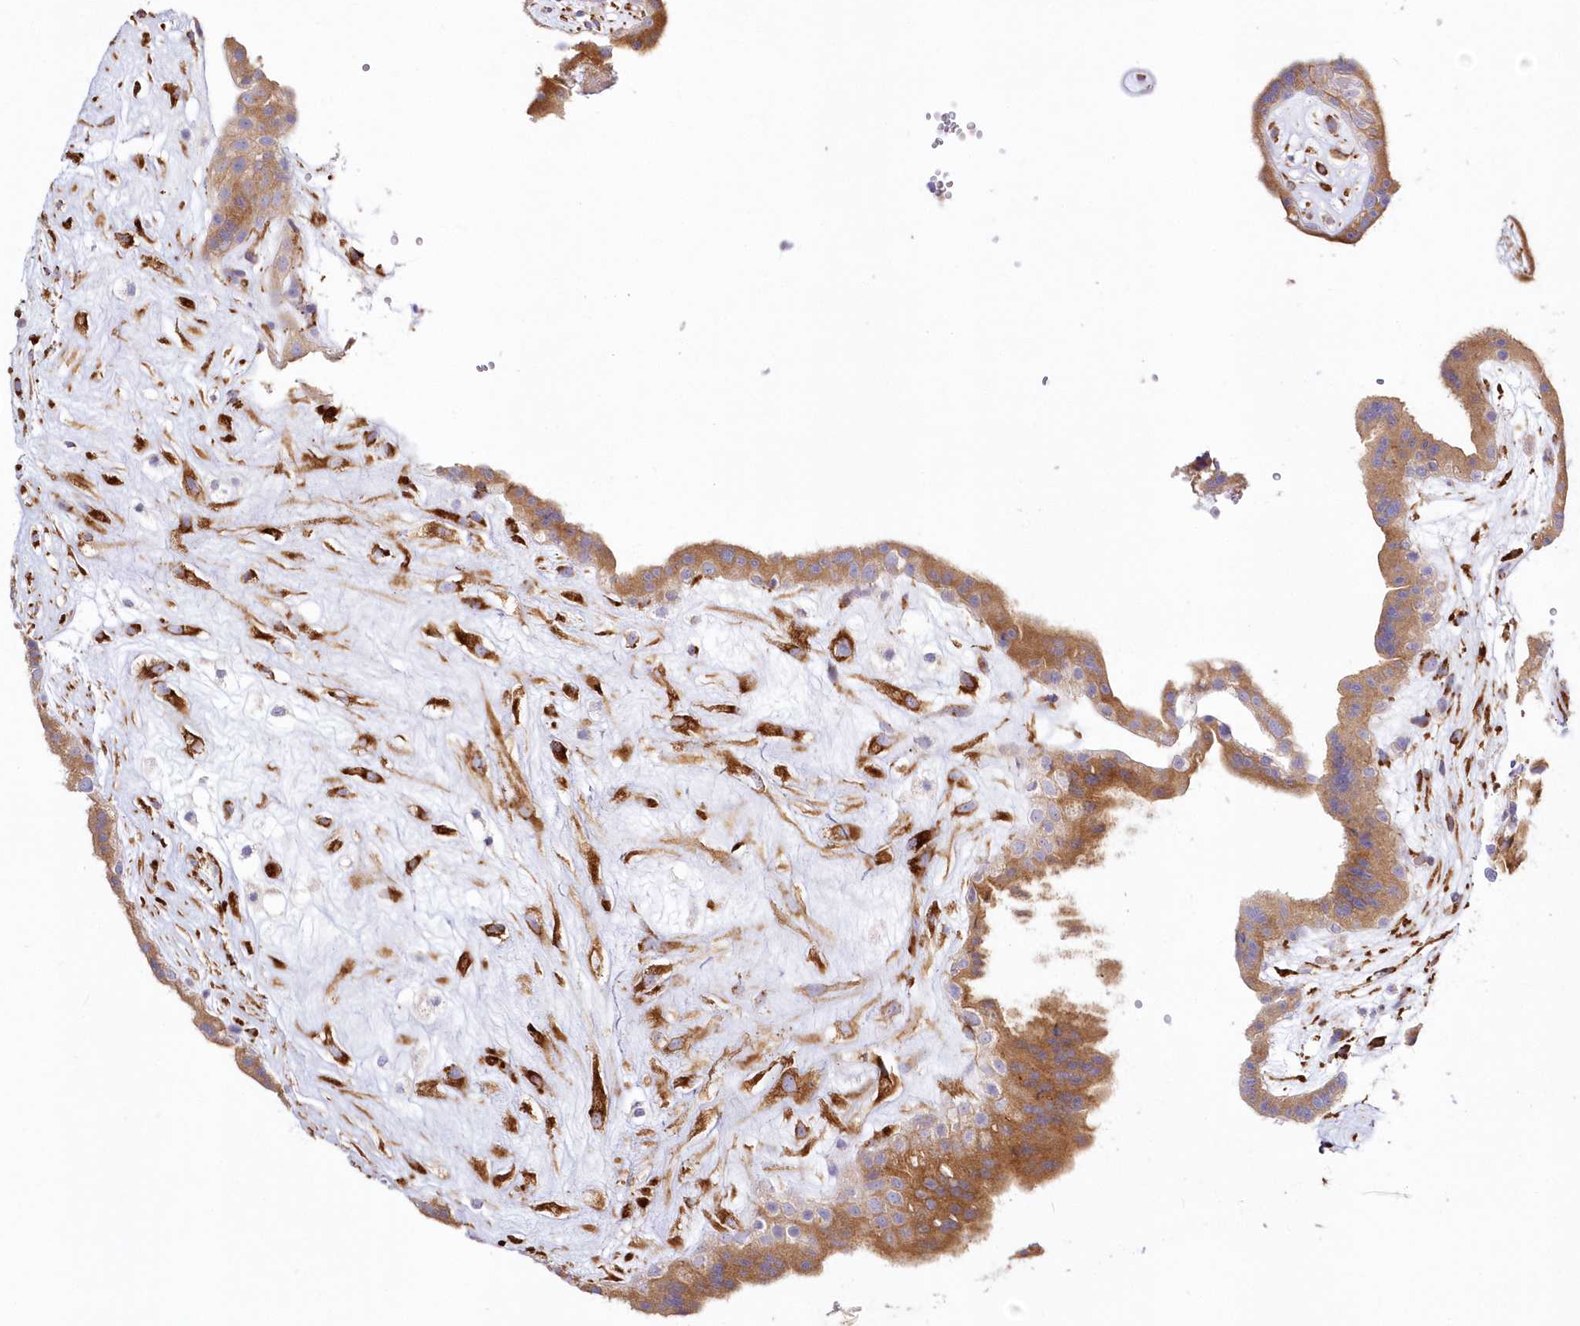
{"staining": {"intensity": "moderate", "quantity": ">75%", "location": "cytoplasmic/membranous"}, "tissue": "placenta", "cell_type": "Trophoblastic cells", "image_type": "normal", "snomed": [{"axis": "morphology", "description": "Normal tissue, NOS"}, {"axis": "topography", "description": "Placenta"}], "caption": "Protein expression analysis of unremarkable placenta shows moderate cytoplasmic/membranous expression in approximately >75% of trophoblastic cells.", "gene": "ARFGEF3", "patient": {"sex": "female", "age": 18}}